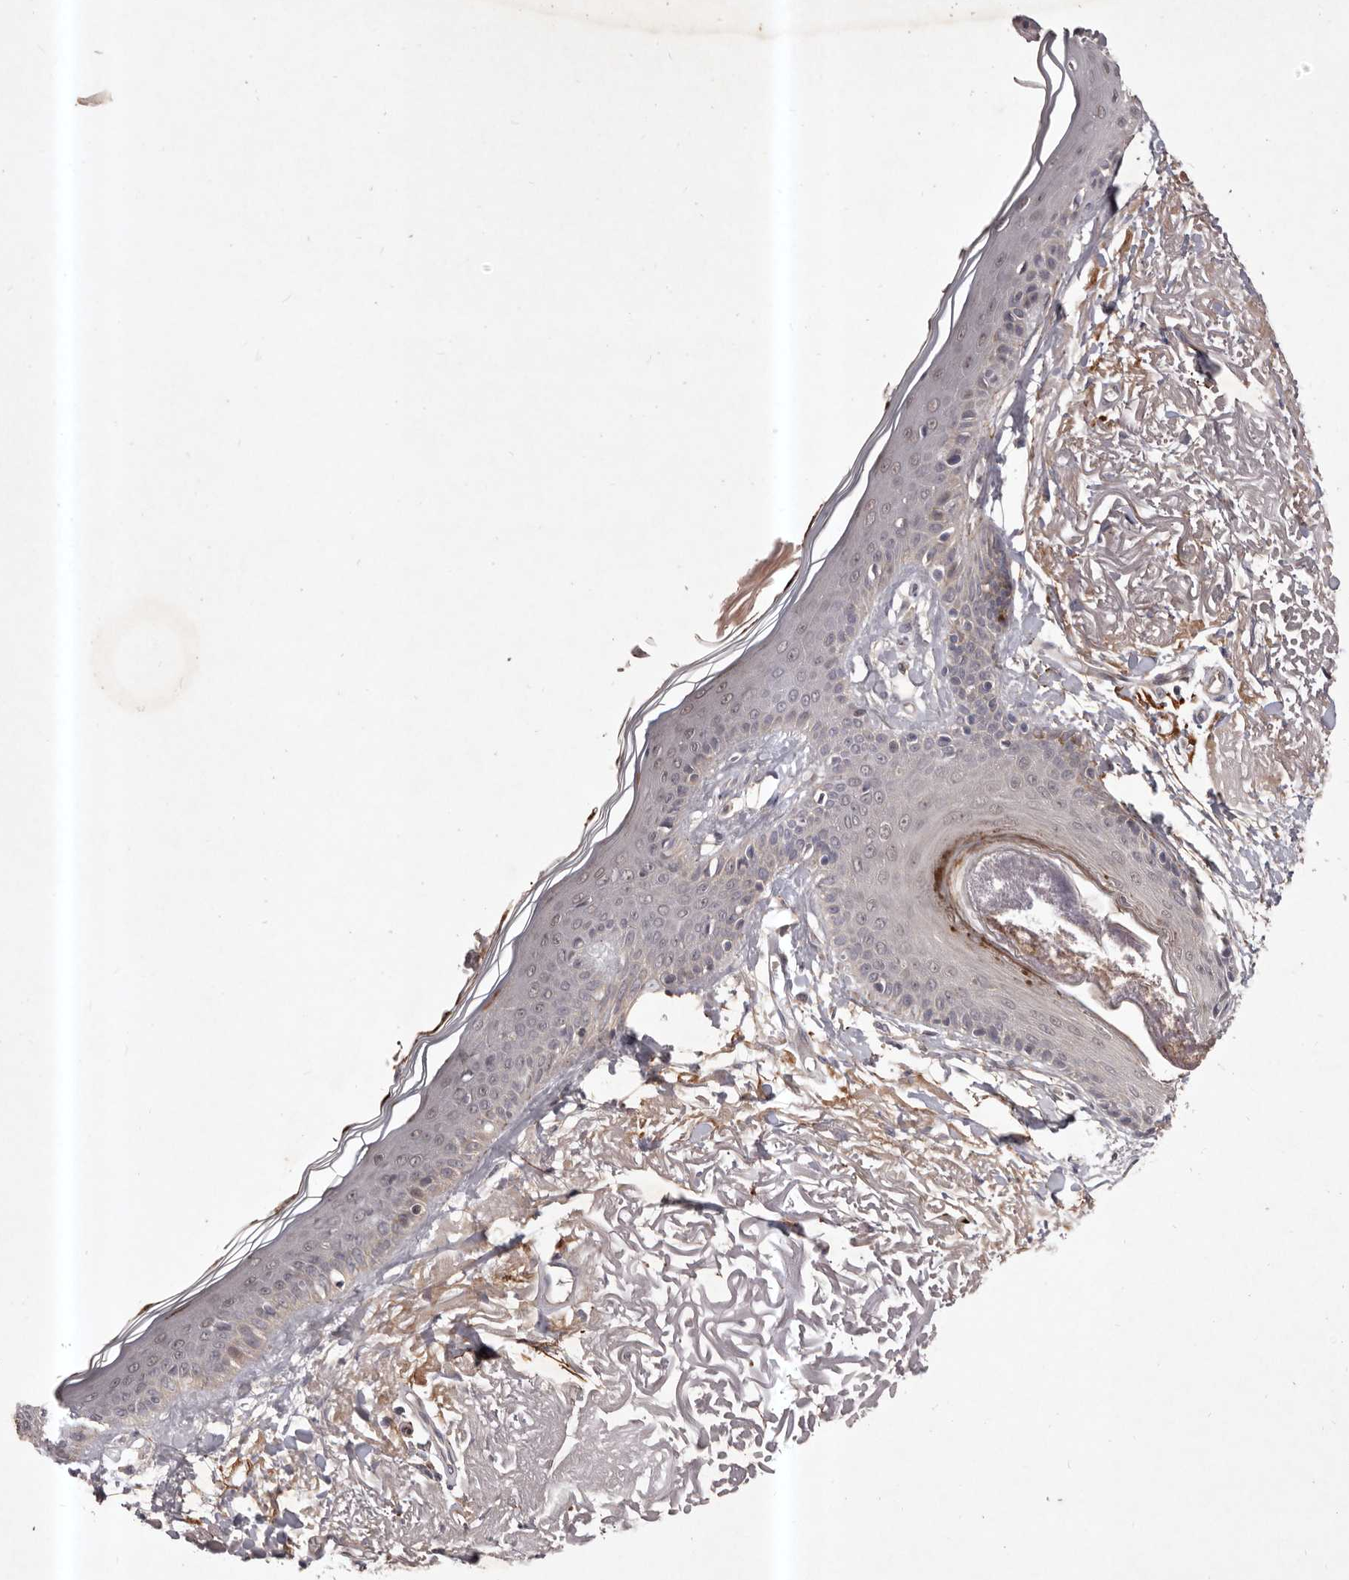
{"staining": {"intensity": "weak", "quantity": ">75%", "location": "cytoplasmic/membranous"}, "tissue": "skin", "cell_type": "Fibroblasts", "image_type": "normal", "snomed": [{"axis": "morphology", "description": "Normal tissue, NOS"}, {"axis": "topography", "description": "Skin"}, {"axis": "topography", "description": "Skeletal muscle"}], "caption": "The immunohistochemical stain shows weak cytoplasmic/membranous positivity in fibroblasts of normal skin.", "gene": "HBS1L", "patient": {"sex": "male", "age": 83}}